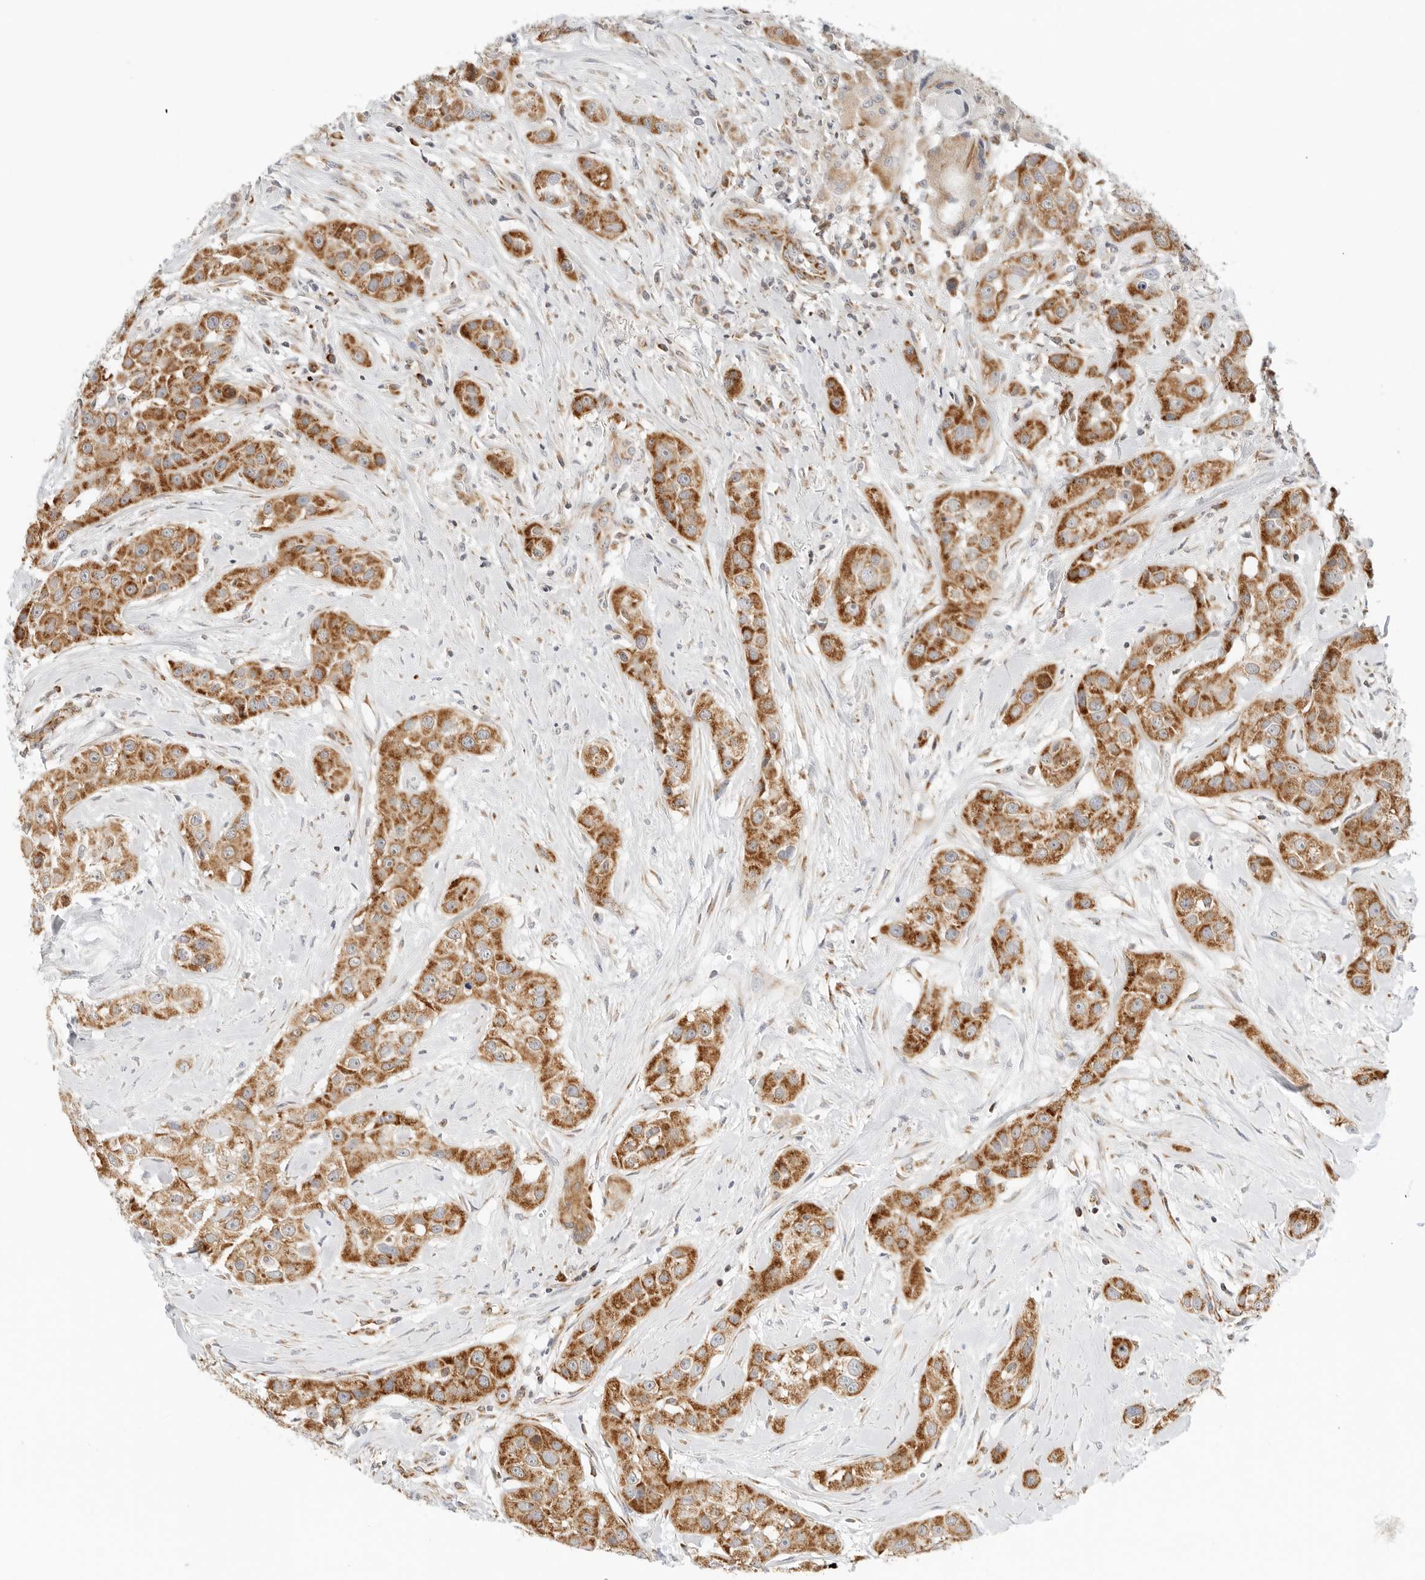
{"staining": {"intensity": "strong", "quantity": ">75%", "location": "cytoplasmic/membranous"}, "tissue": "head and neck cancer", "cell_type": "Tumor cells", "image_type": "cancer", "snomed": [{"axis": "morphology", "description": "Normal tissue, NOS"}, {"axis": "morphology", "description": "Squamous cell carcinoma, NOS"}, {"axis": "topography", "description": "Skeletal muscle"}, {"axis": "topography", "description": "Head-Neck"}], "caption": "Immunohistochemical staining of head and neck squamous cell carcinoma demonstrates high levels of strong cytoplasmic/membranous expression in approximately >75% of tumor cells.", "gene": "RC3H1", "patient": {"sex": "male", "age": 51}}